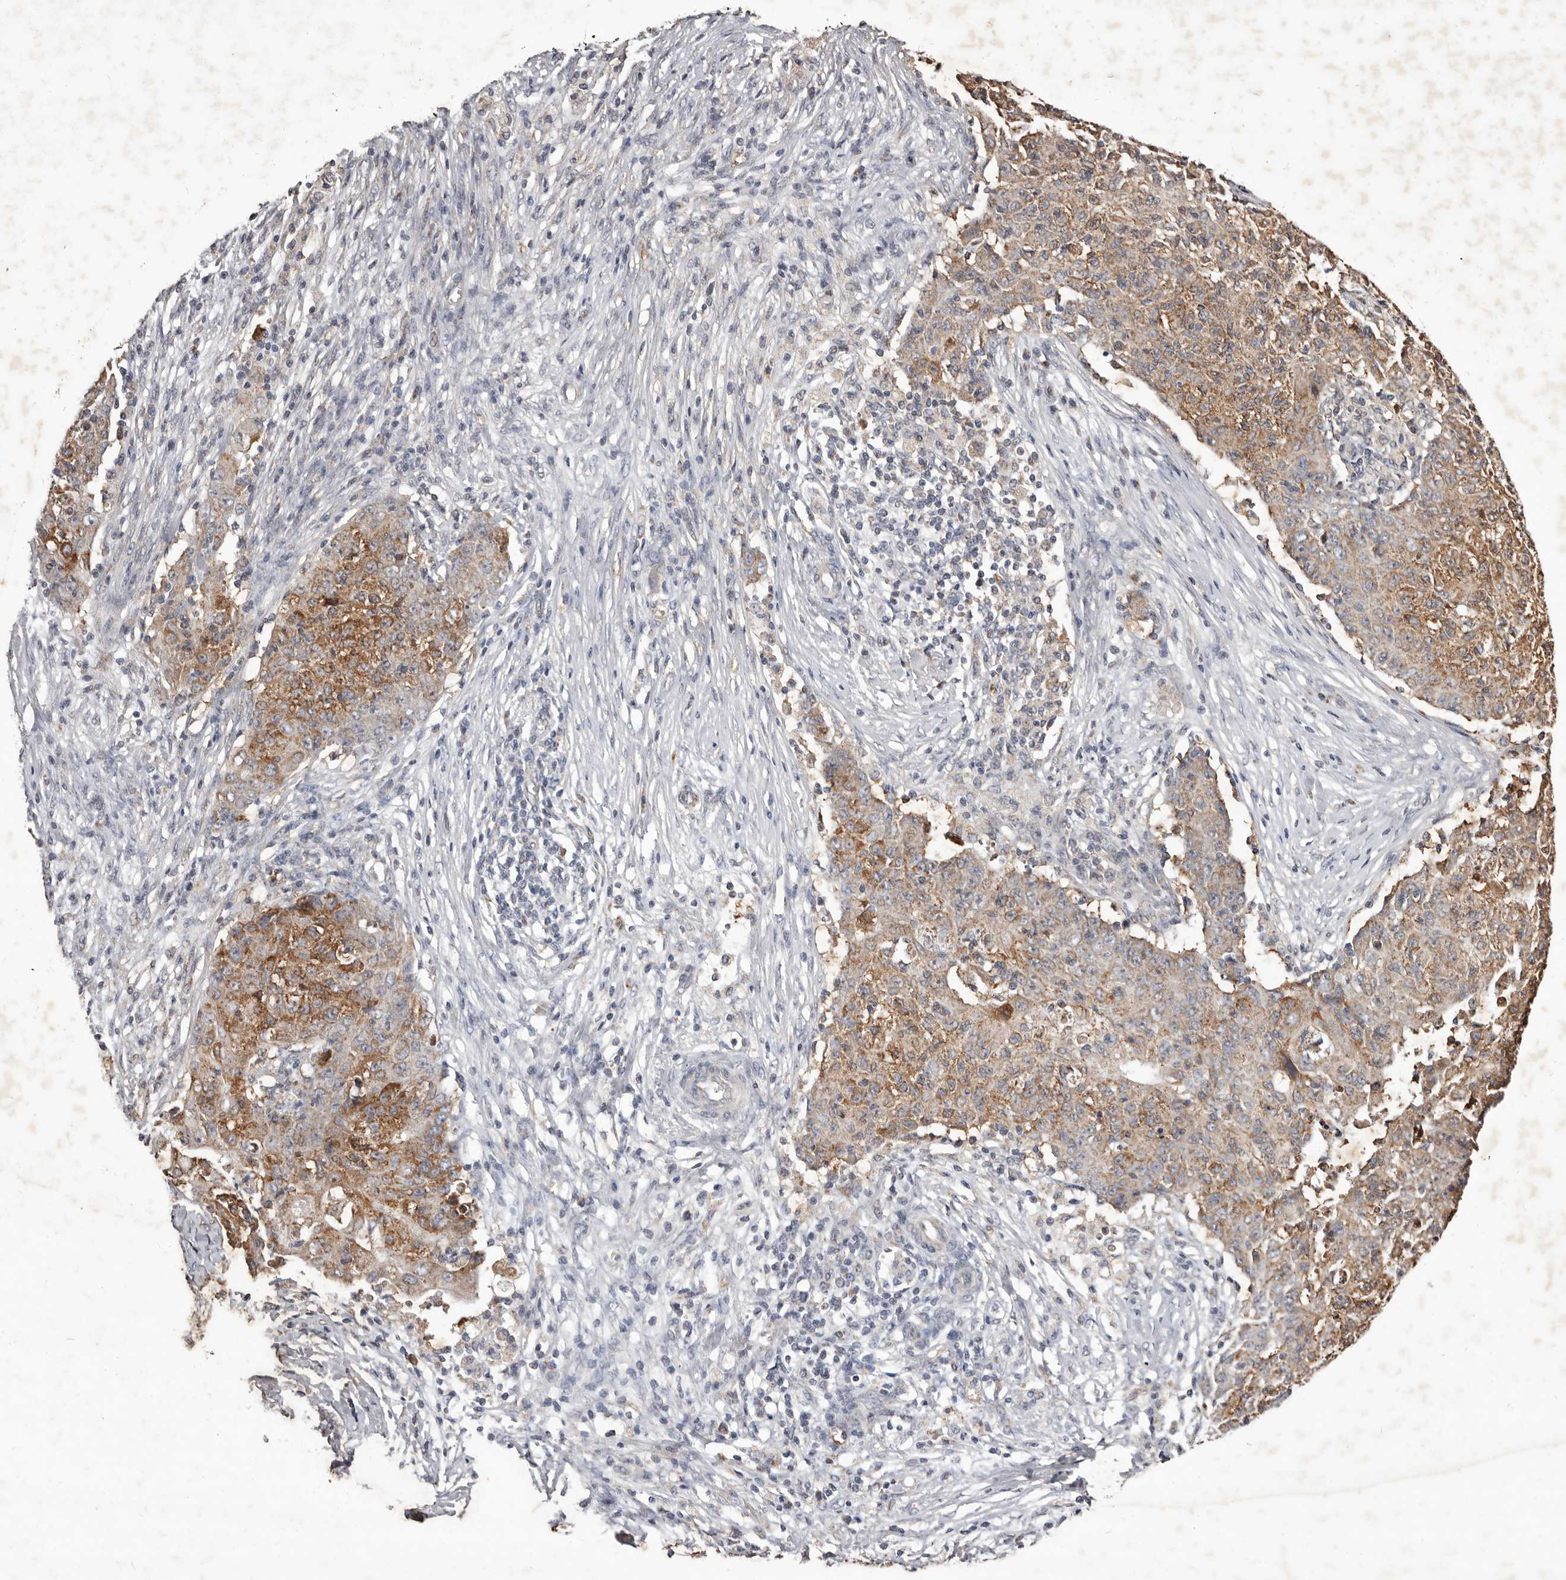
{"staining": {"intensity": "moderate", "quantity": ">75%", "location": "cytoplasmic/membranous"}, "tissue": "ovarian cancer", "cell_type": "Tumor cells", "image_type": "cancer", "snomed": [{"axis": "morphology", "description": "Carcinoma, endometroid"}, {"axis": "topography", "description": "Ovary"}], "caption": "Protein staining by immunohistochemistry (IHC) shows moderate cytoplasmic/membranous staining in approximately >75% of tumor cells in ovarian endometroid carcinoma.", "gene": "CXCL14", "patient": {"sex": "female", "age": 42}}